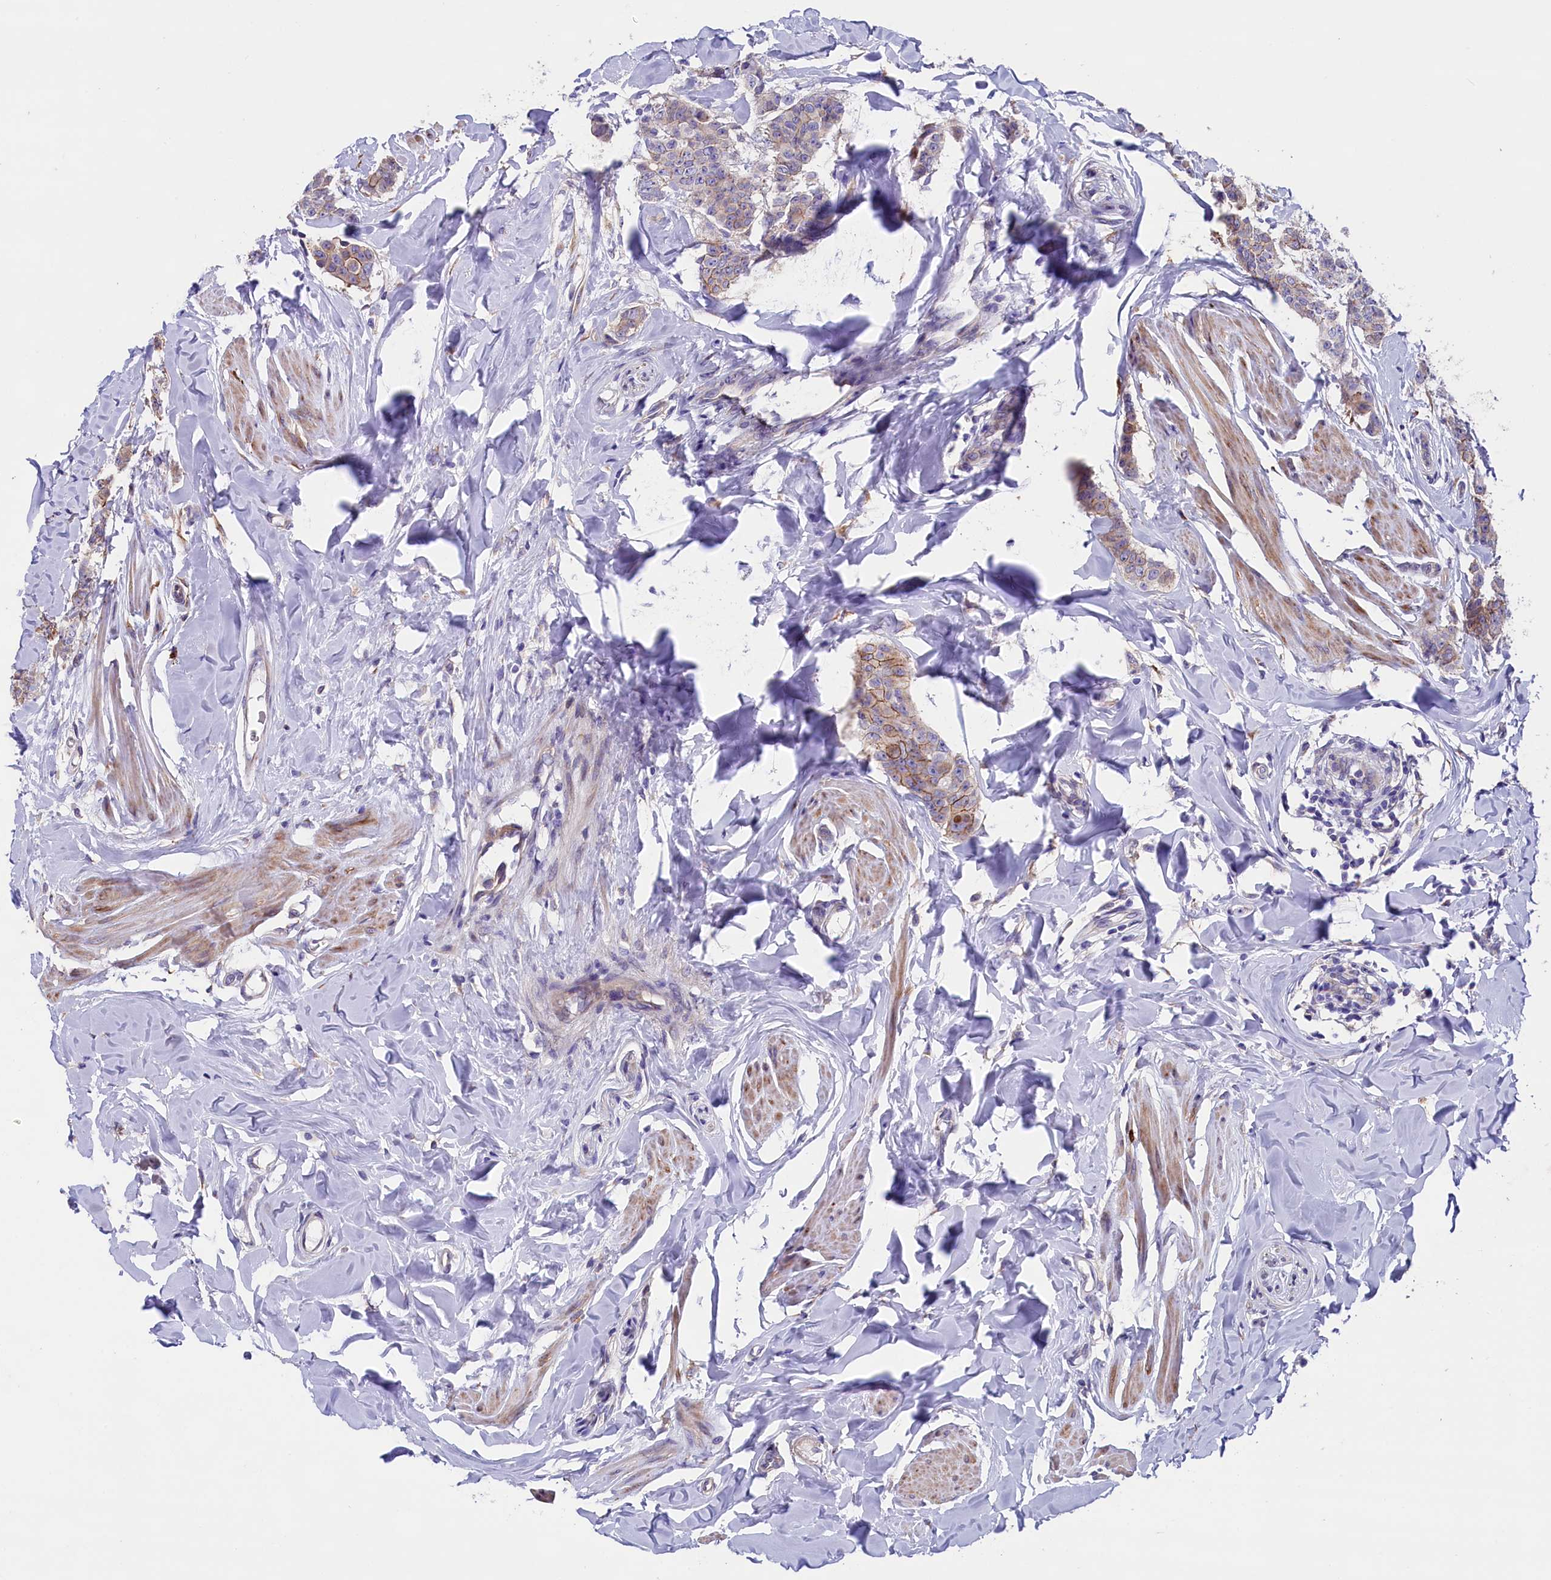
{"staining": {"intensity": "moderate", "quantity": "25%-75%", "location": "cytoplasmic/membranous"}, "tissue": "breast cancer", "cell_type": "Tumor cells", "image_type": "cancer", "snomed": [{"axis": "morphology", "description": "Duct carcinoma"}, {"axis": "topography", "description": "Breast"}], "caption": "A high-resolution photomicrograph shows IHC staining of breast cancer, which shows moderate cytoplasmic/membranous positivity in approximately 25%-75% of tumor cells.", "gene": "GPR108", "patient": {"sex": "female", "age": 40}}